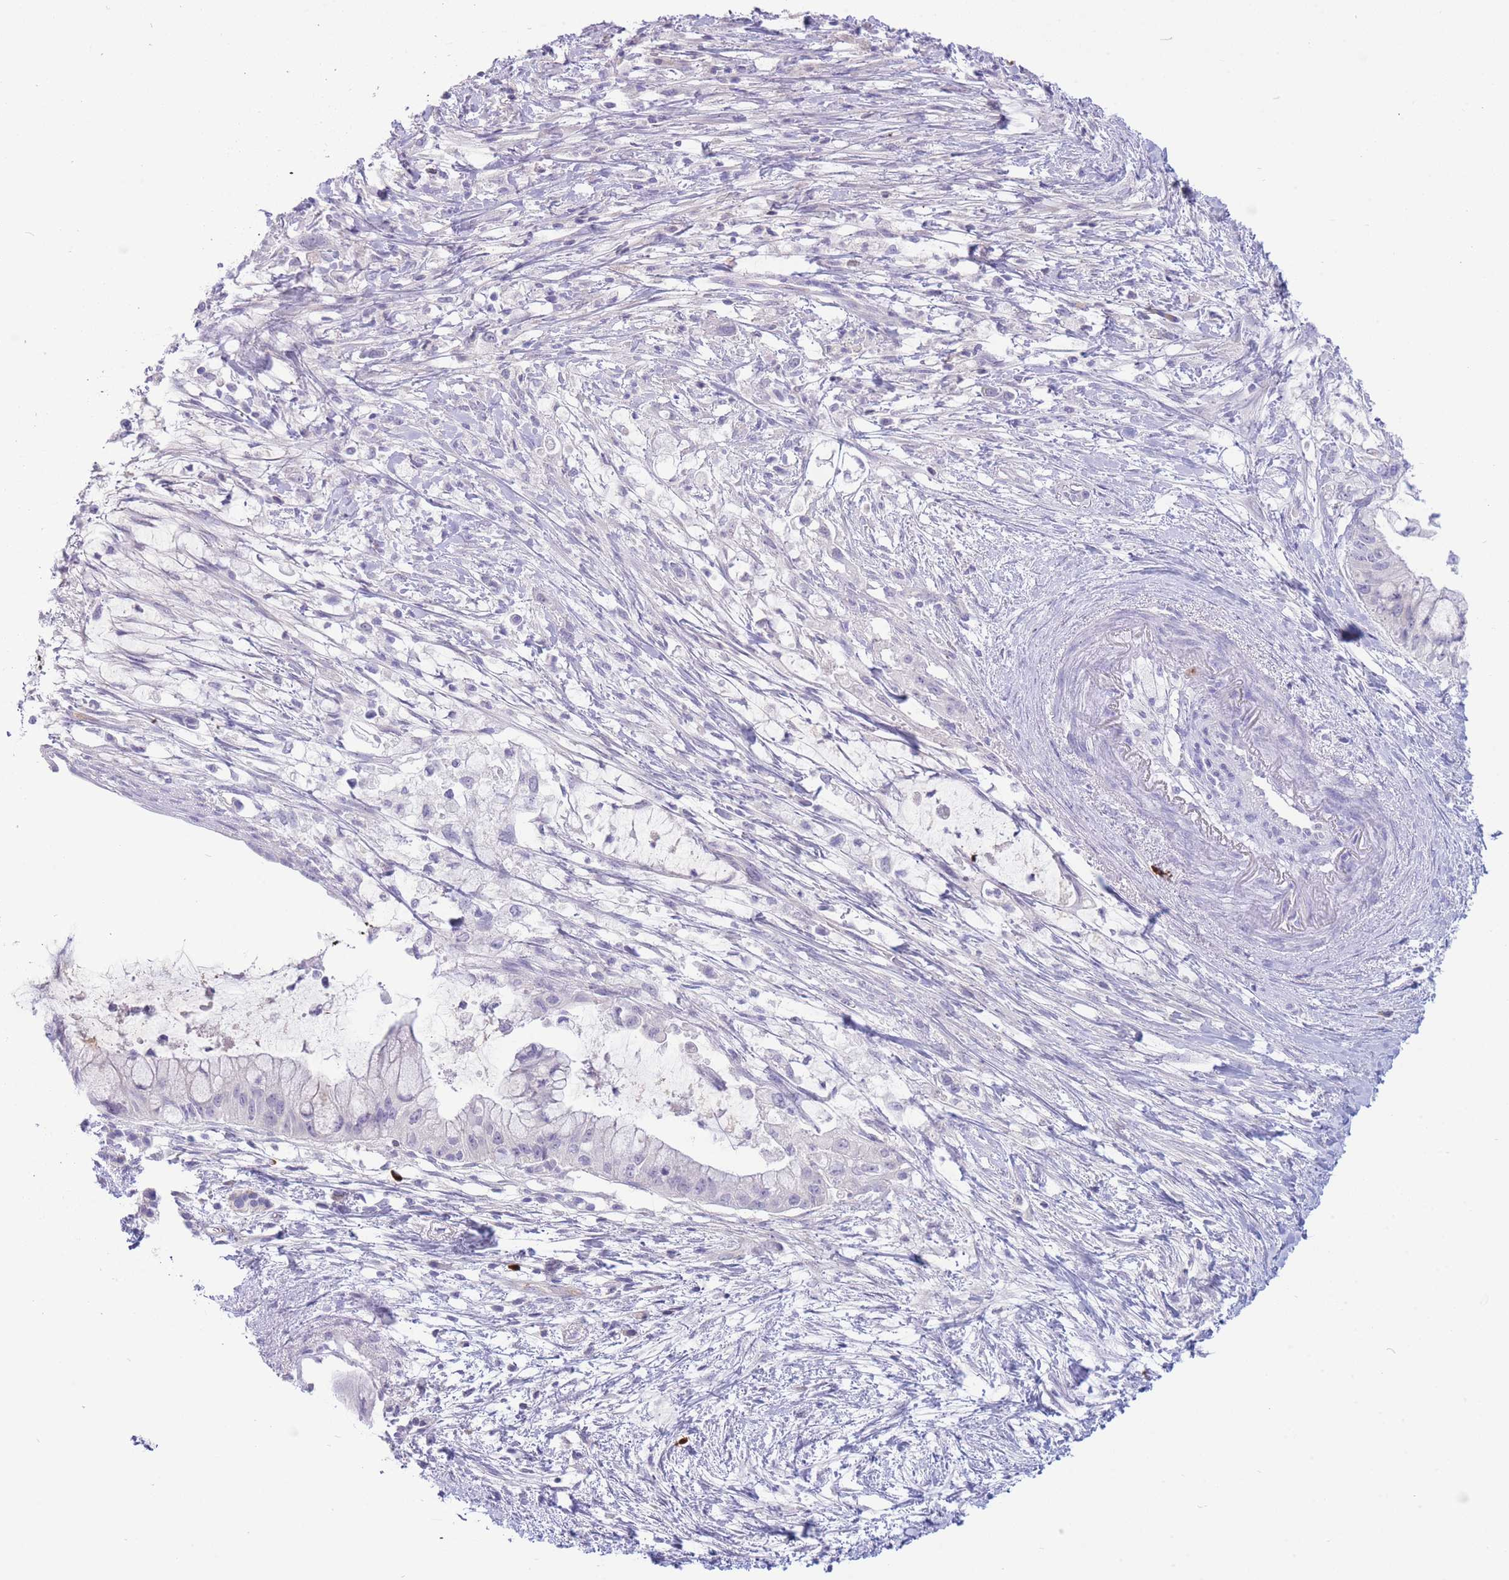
{"staining": {"intensity": "negative", "quantity": "none", "location": "none"}, "tissue": "pancreatic cancer", "cell_type": "Tumor cells", "image_type": "cancer", "snomed": [{"axis": "morphology", "description": "Adenocarcinoma, NOS"}, {"axis": "topography", "description": "Pancreas"}], "caption": "Immunohistochemistry (IHC) image of human pancreatic cancer (adenocarcinoma) stained for a protein (brown), which shows no positivity in tumor cells.", "gene": "ASAP3", "patient": {"sex": "male", "age": 48}}